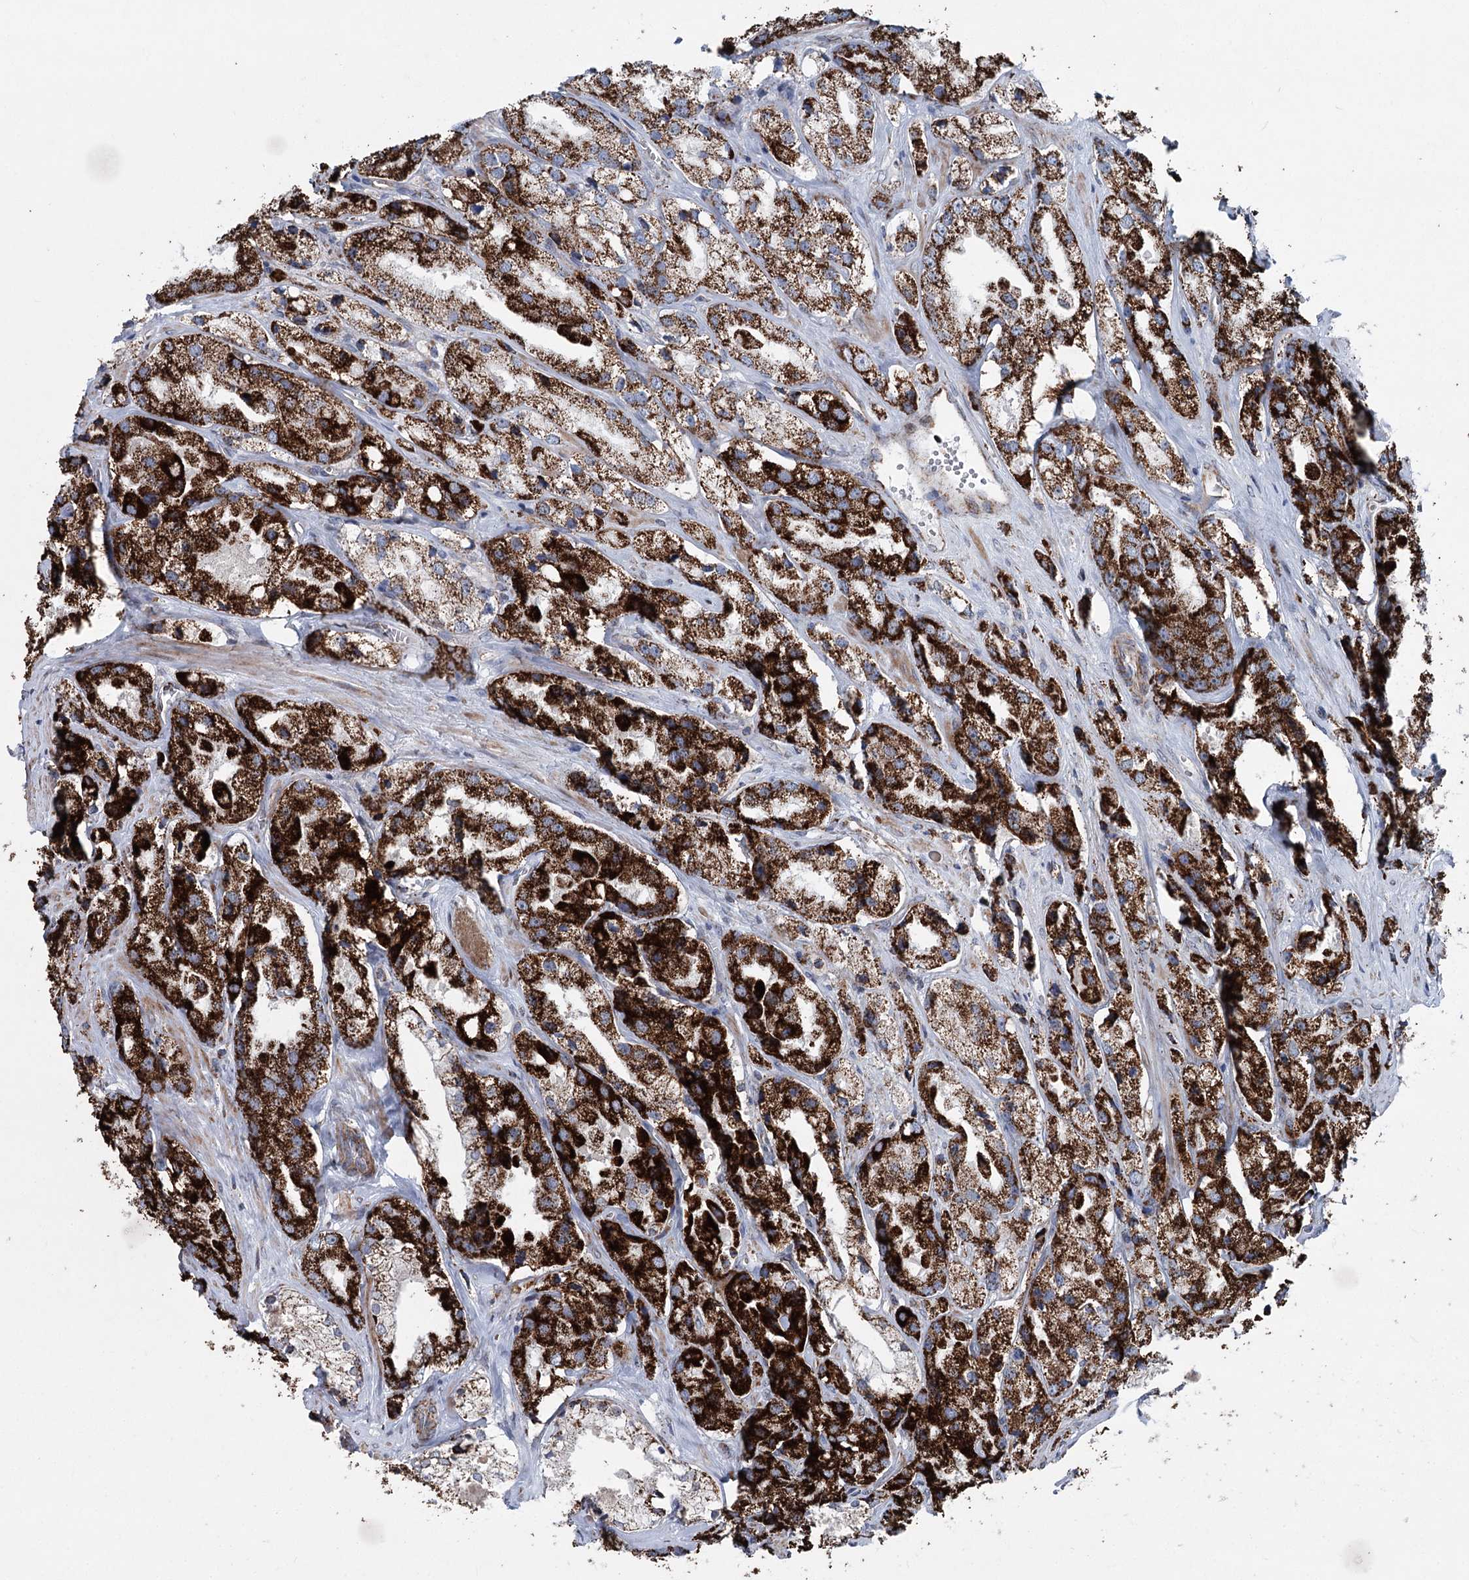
{"staining": {"intensity": "strong", "quantity": ">75%", "location": "cytoplasmic/membranous"}, "tissue": "prostate cancer", "cell_type": "Tumor cells", "image_type": "cancer", "snomed": [{"axis": "morphology", "description": "Adenocarcinoma, High grade"}, {"axis": "topography", "description": "Prostate"}], "caption": "Immunohistochemical staining of prostate adenocarcinoma (high-grade) exhibits high levels of strong cytoplasmic/membranous protein positivity in about >75% of tumor cells.", "gene": "UCN3", "patient": {"sex": "male", "age": 66}}